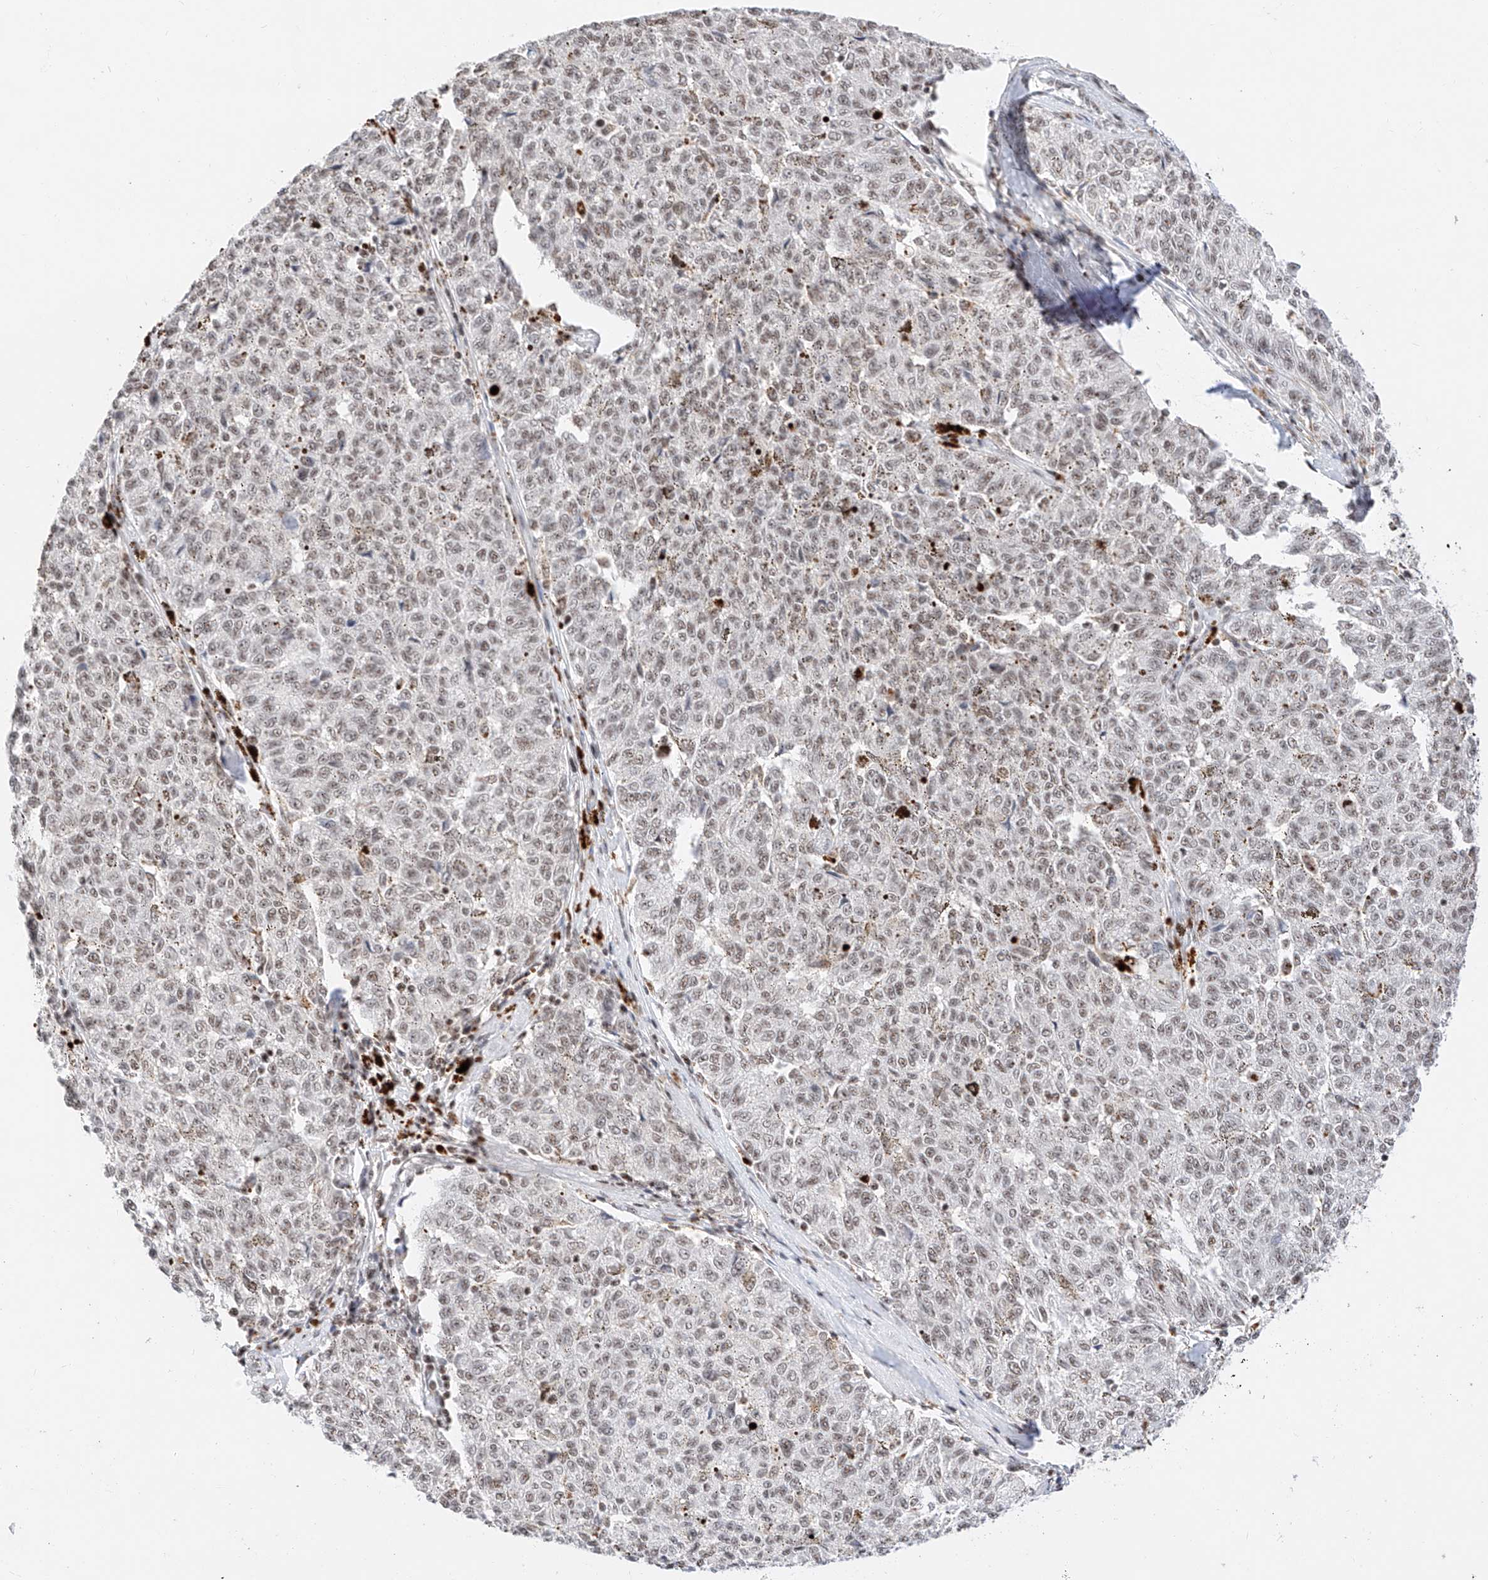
{"staining": {"intensity": "weak", "quantity": "25%-75%", "location": "nuclear"}, "tissue": "melanoma", "cell_type": "Tumor cells", "image_type": "cancer", "snomed": [{"axis": "morphology", "description": "Malignant melanoma, NOS"}, {"axis": "topography", "description": "Skin"}], "caption": "Immunohistochemistry (IHC) of melanoma reveals low levels of weak nuclear positivity in about 25%-75% of tumor cells.", "gene": "NRF1", "patient": {"sex": "female", "age": 72}}